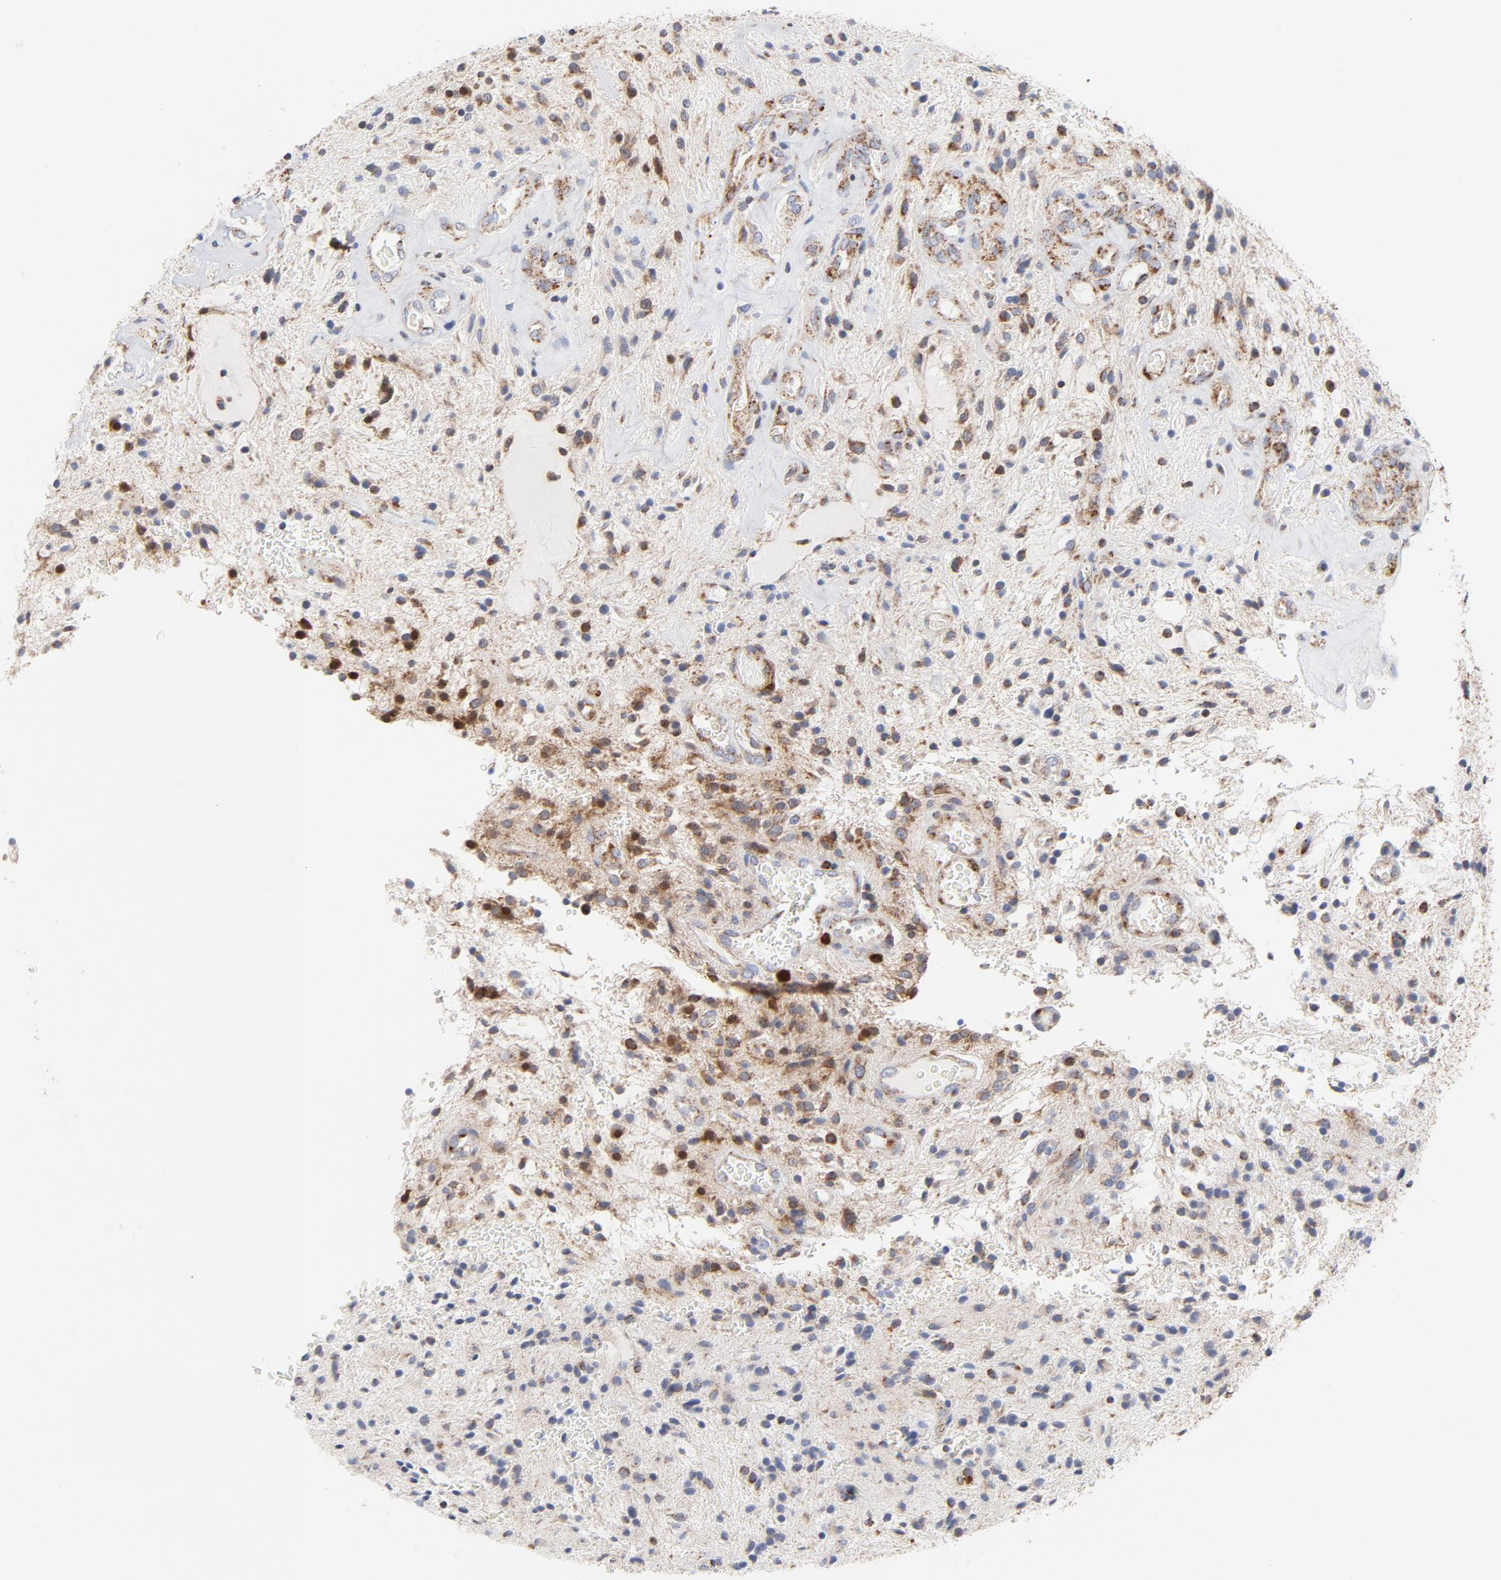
{"staining": {"intensity": "weak", "quantity": "25%-75%", "location": "cytoplasmic/membranous"}, "tissue": "glioma", "cell_type": "Tumor cells", "image_type": "cancer", "snomed": [{"axis": "morphology", "description": "Glioma, malignant, NOS"}, {"axis": "topography", "description": "Cerebellum"}], "caption": "A low amount of weak cytoplasmic/membranous staining is present in about 25%-75% of tumor cells in glioma tissue.", "gene": "CYCS", "patient": {"sex": "female", "age": 10}}